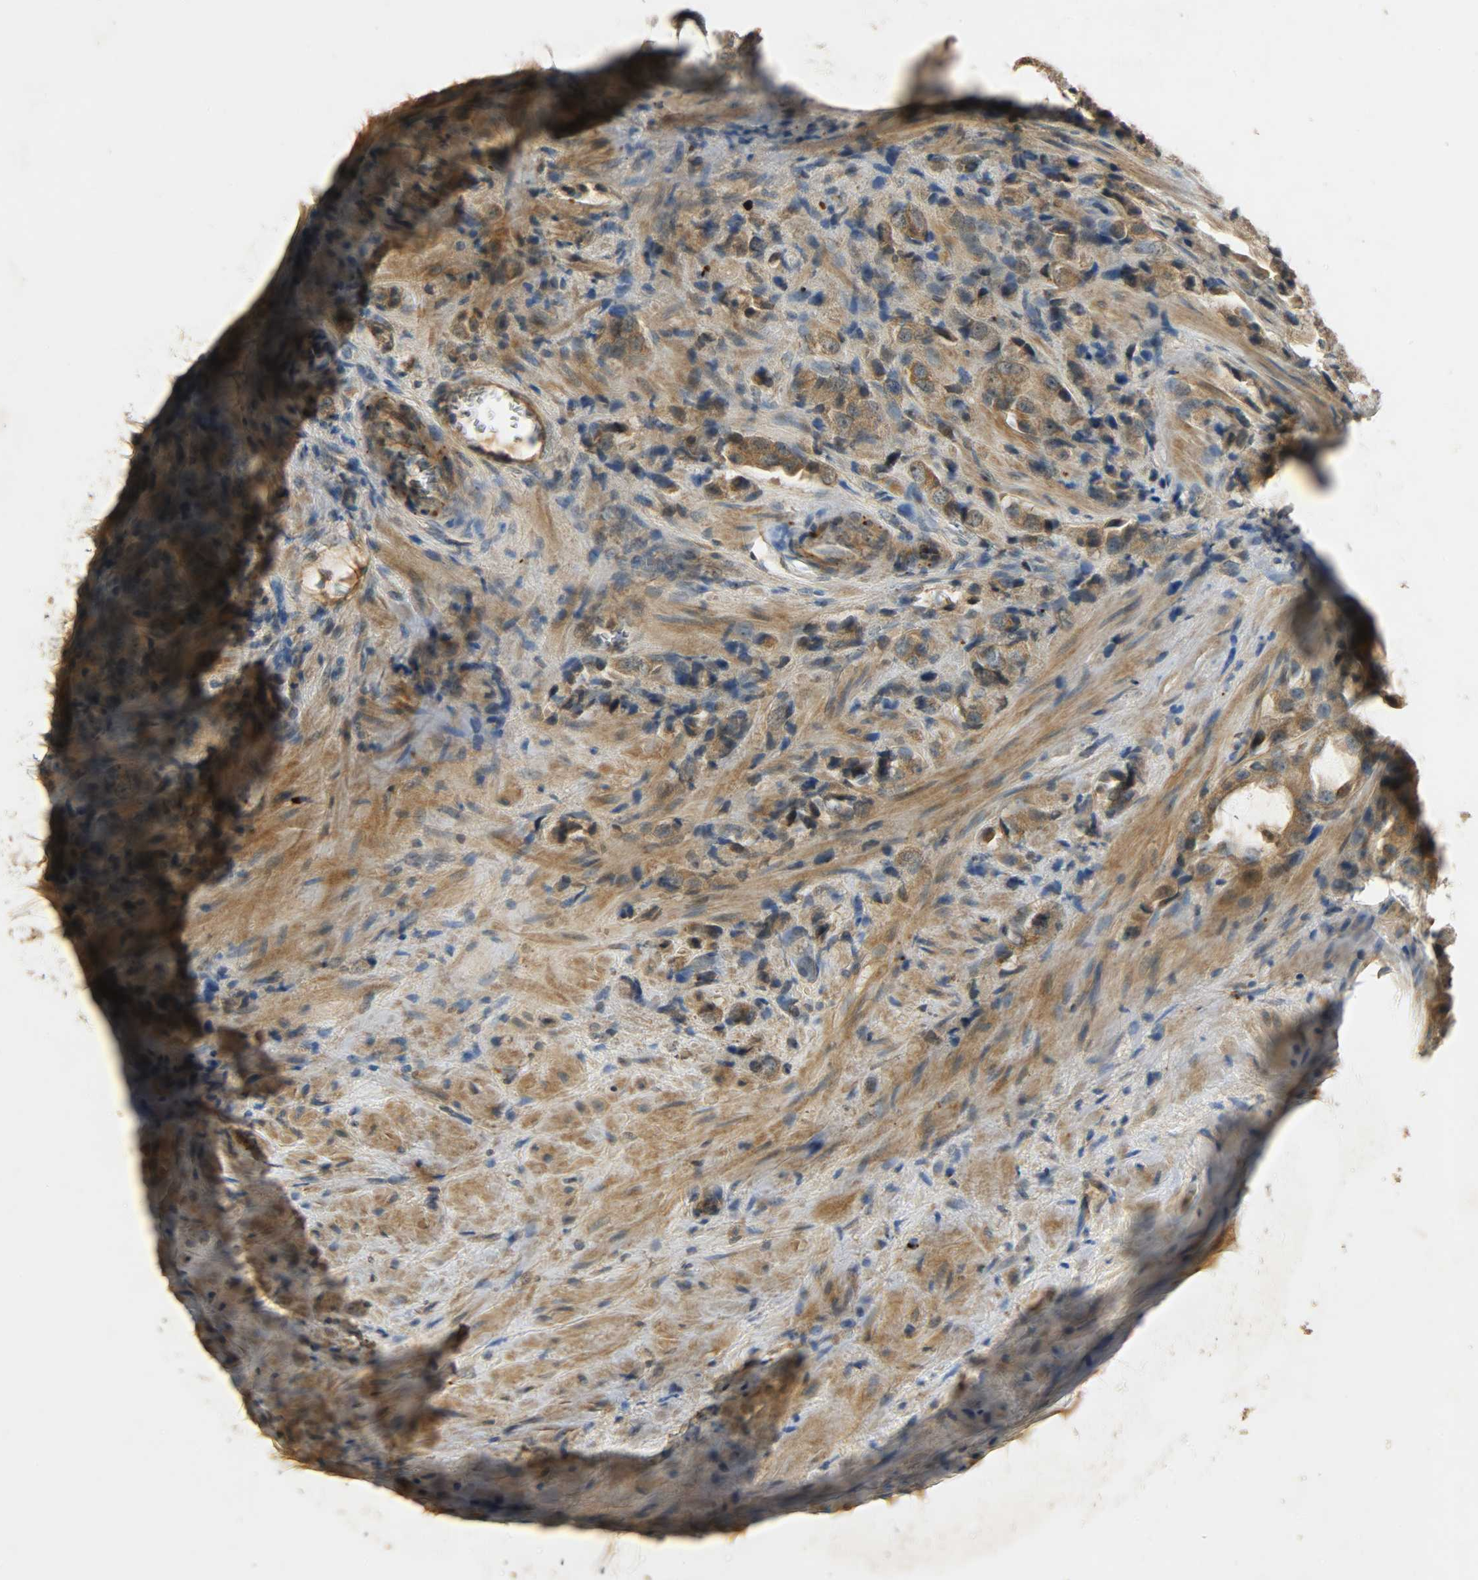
{"staining": {"intensity": "moderate", "quantity": ">75%", "location": "cytoplasmic/membranous"}, "tissue": "prostate cancer", "cell_type": "Tumor cells", "image_type": "cancer", "snomed": [{"axis": "morphology", "description": "Adenocarcinoma, High grade"}, {"axis": "topography", "description": "Prostate"}], "caption": "Tumor cells display medium levels of moderate cytoplasmic/membranous positivity in about >75% of cells in adenocarcinoma (high-grade) (prostate). The staining is performed using DAB (3,3'-diaminobenzidine) brown chromogen to label protein expression. The nuclei are counter-stained blue using hematoxylin.", "gene": "ATP2B1", "patient": {"sex": "male", "age": 70}}